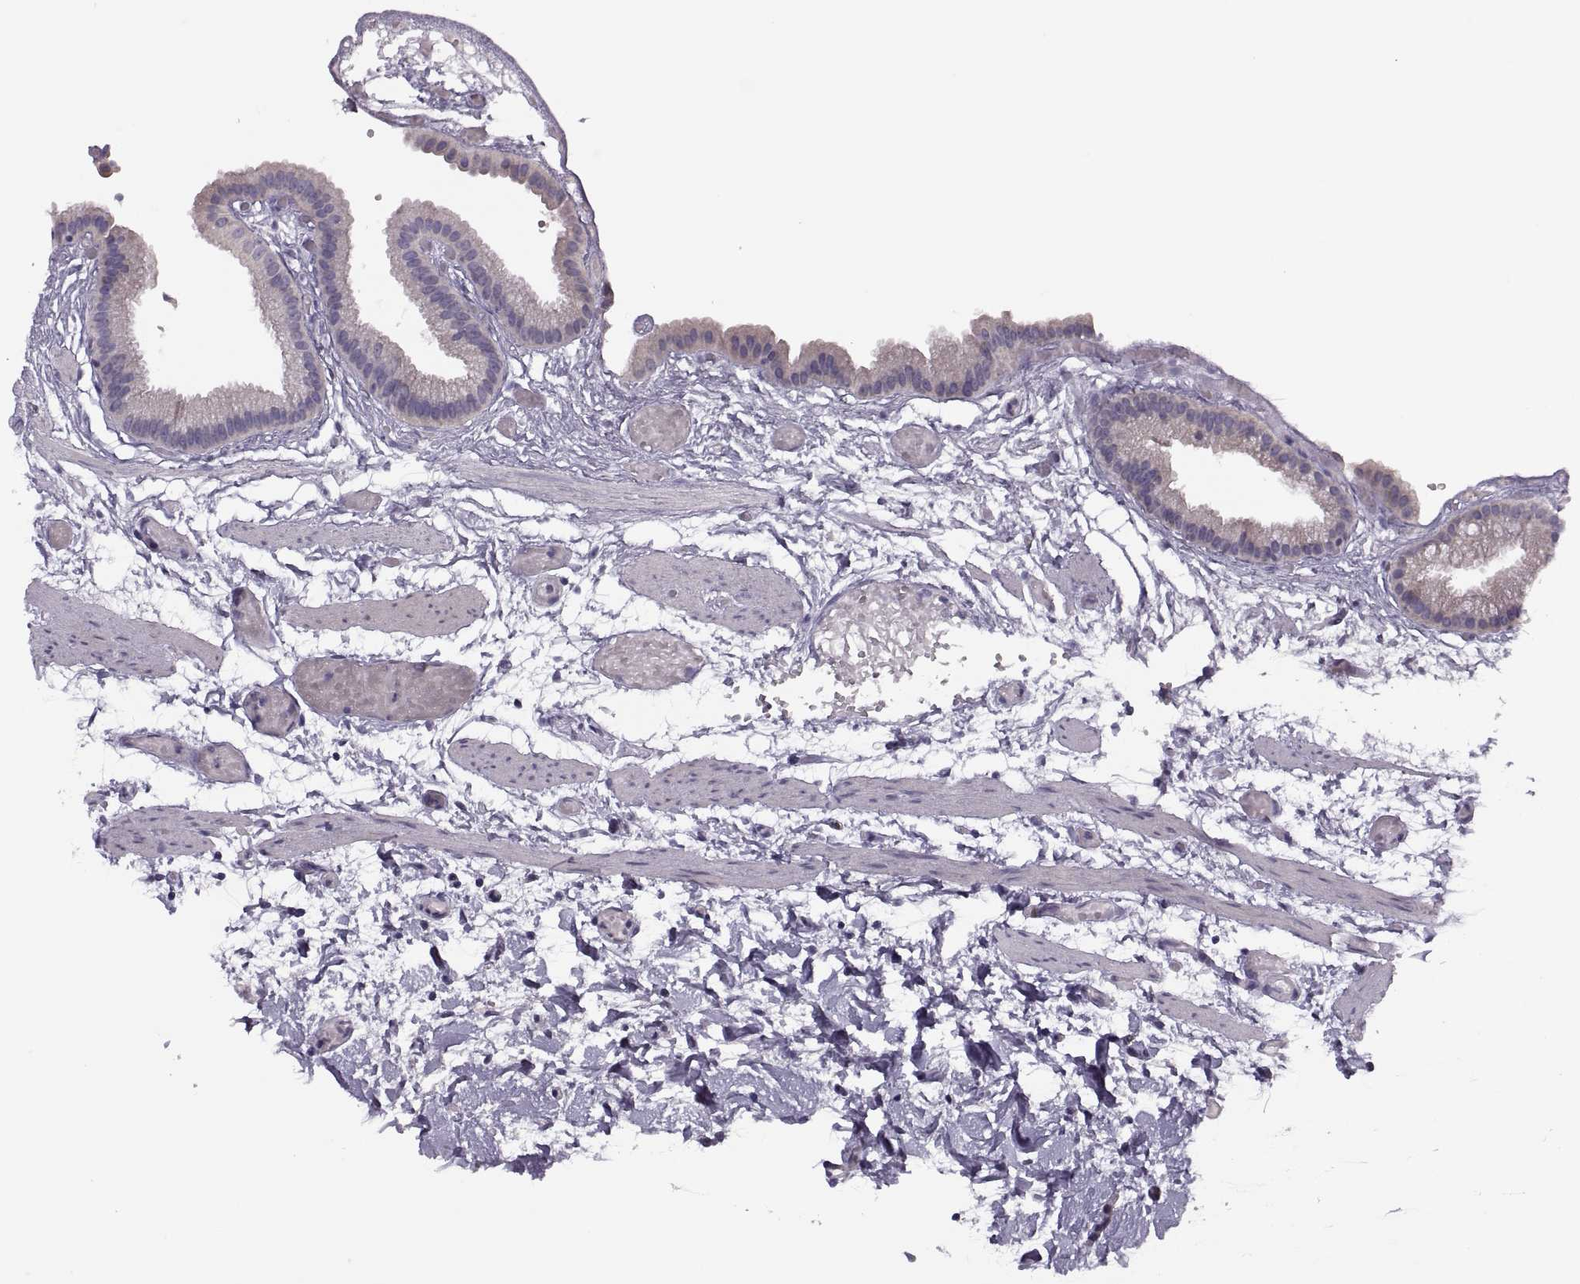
{"staining": {"intensity": "weak", "quantity": ">75%", "location": "cytoplasmic/membranous"}, "tissue": "gallbladder", "cell_type": "Glandular cells", "image_type": "normal", "snomed": [{"axis": "morphology", "description": "Normal tissue, NOS"}, {"axis": "topography", "description": "Gallbladder"}], "caption": "Immunohistochemistry image of benign human gallbladder stained for a protein (brown), which reveals low levels of weak cytoplasmic/membranous positivity in approximately >75% of glandular cells.", "gene": "PRSS54", "patient": {"sex": "female", "age": 45}}